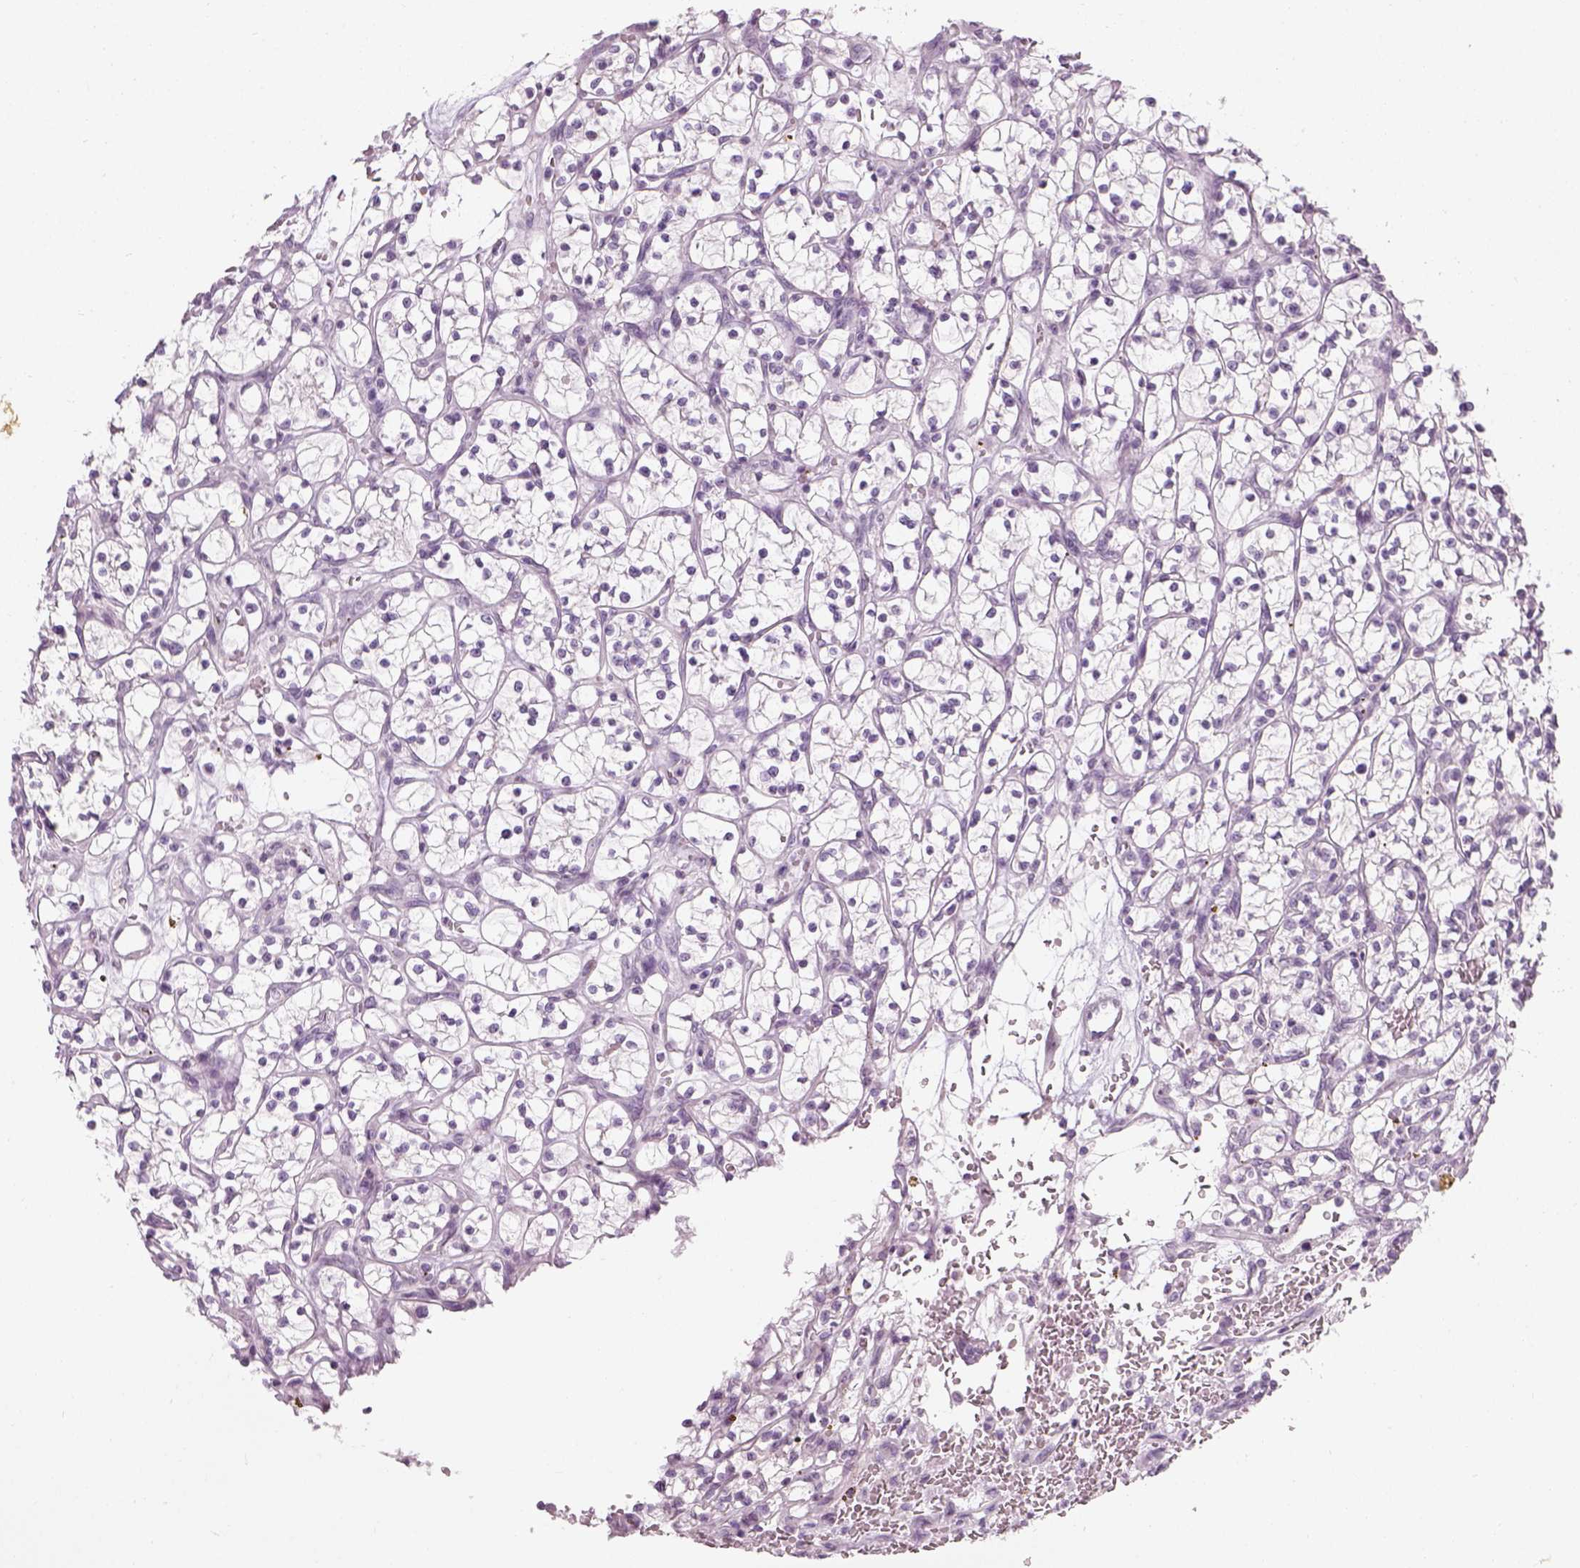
{"staining": {"intensity": "negative", "quantity": "none", "location": "none"}, "tissue": "renal cancer", "cell_type": "Tumor cells", "image_type": "cancer", "snomed": [{"axis": "morphology", "description": "Adenocarcinoma, NOS"}, {"axis": "topography", "description": "Kidney"}], "caption": "An image of human renal cancer is negative for staining in tumor cells.", "gene": "TH", "patient": {"sex": "female", "age": 64}}